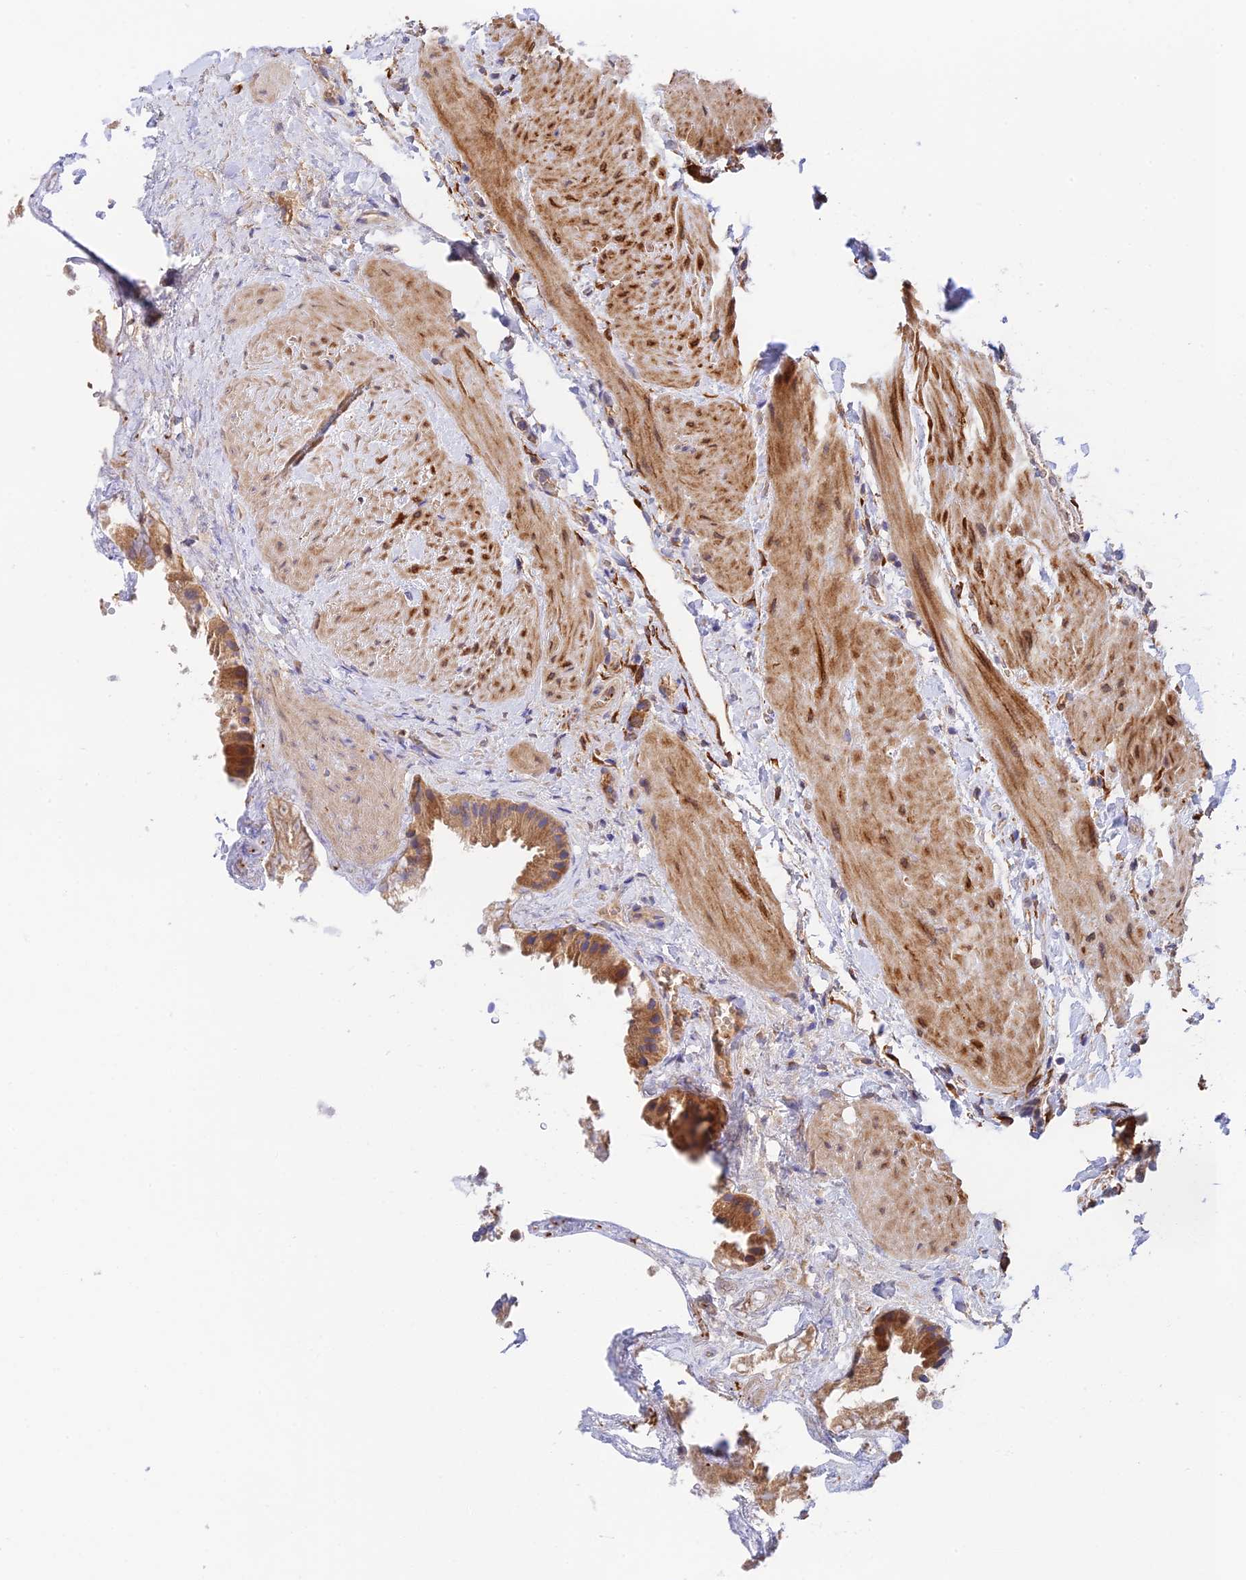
{"staining": {"intensity": "moderate", "quantity": ">75%", "location": "cytoplasmic/membranous"}, "tissue": "gallbladder", "cell_type": "Glandular cells", "image_type": "normal", "snomed": [{"axis": "morphology", "description": "Normal tissue, NOS"}, {"axis": "topography", "description": "Gallbladder"}], "caption": "This histopathology image displays normal gallbladder stained with immunohistochemistry (IHC) to label a protein in brown. The cytoplasmic/membranous of glandular cells show moderate positivity for the protein. Nuclei are counter-stained blue.", "gene": "RANBP6", "patient": {"sex": "male", "age": 55}}